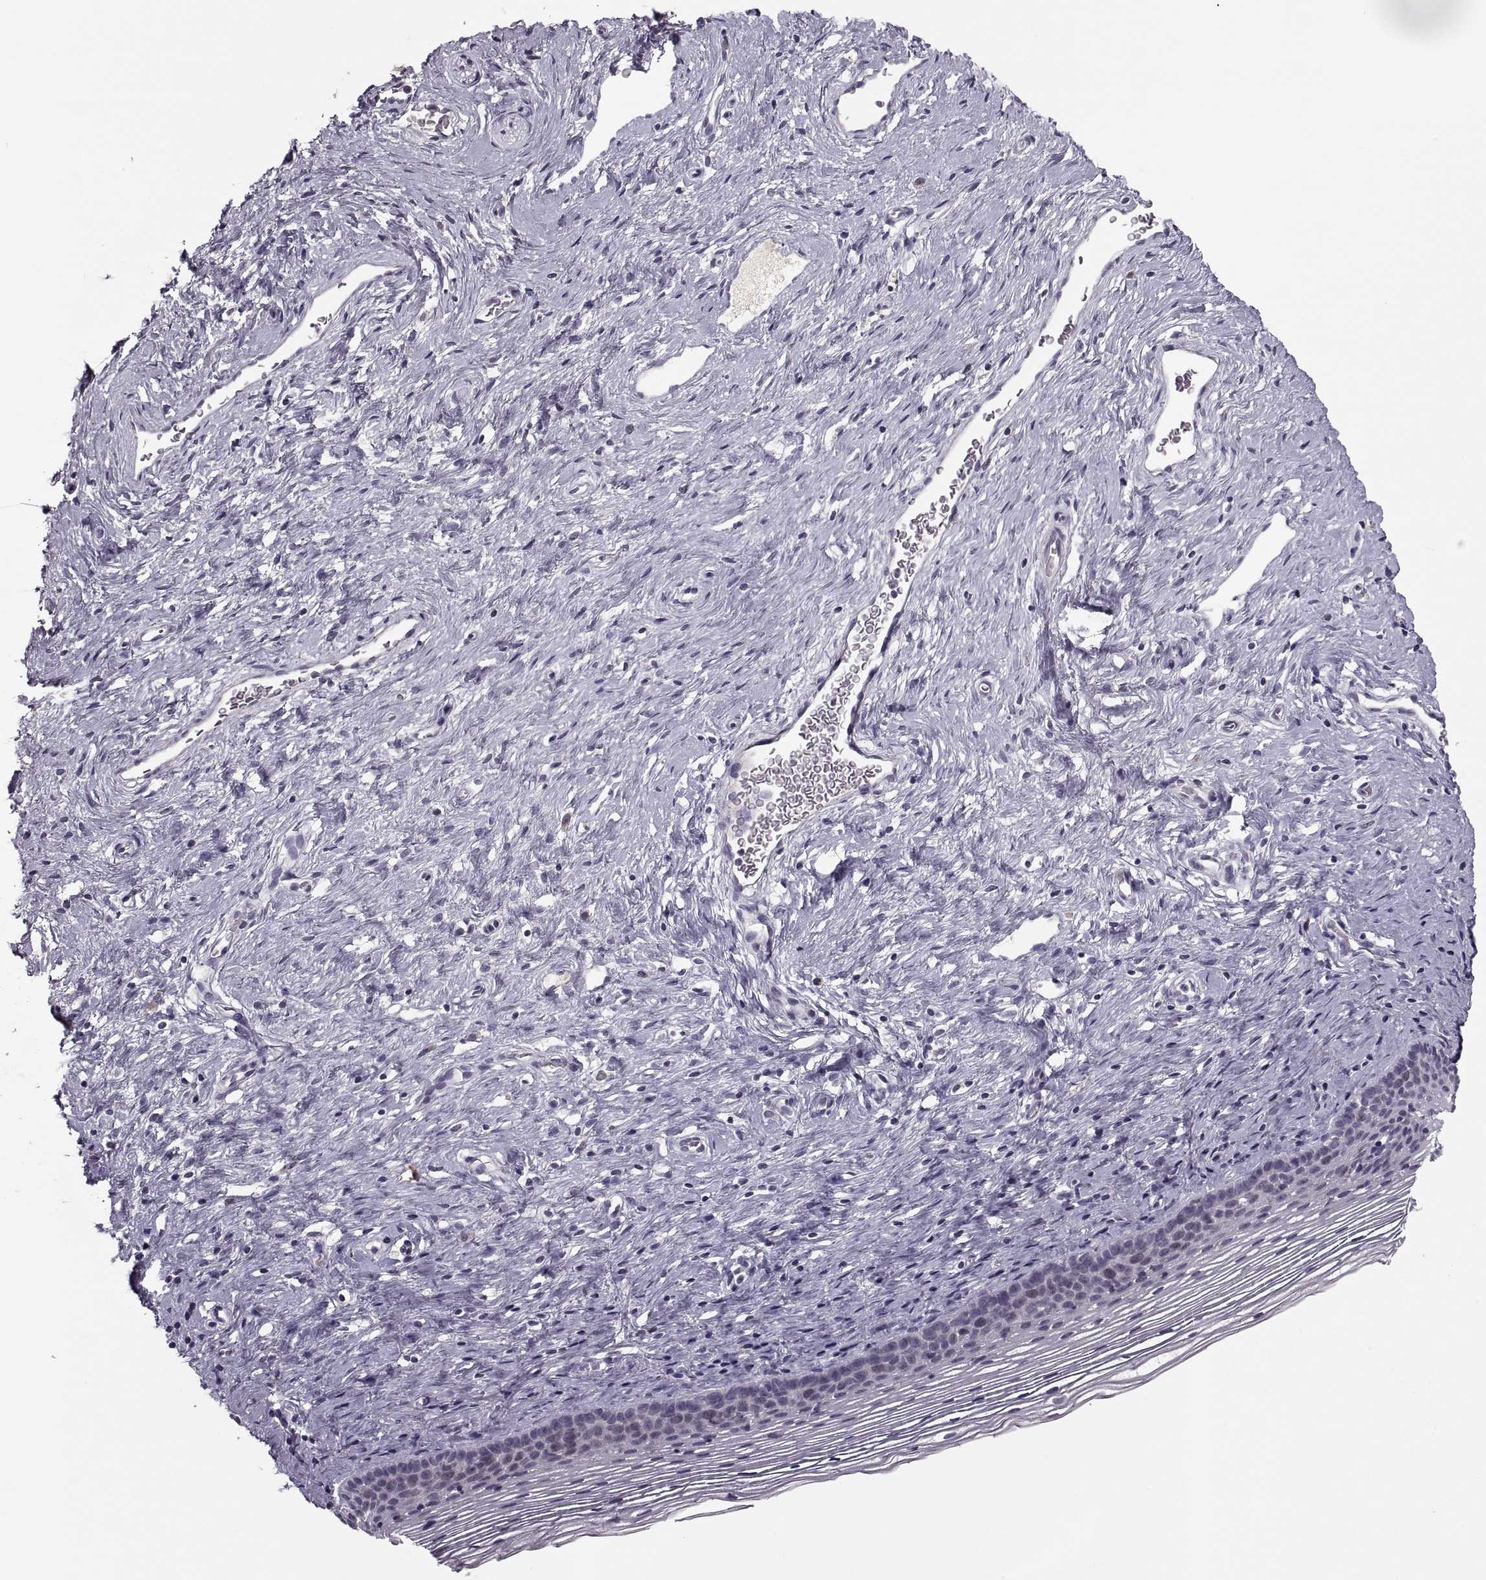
{"staining": {"intensity": "negative", "quantity": "none", "location": "none"}, "tissue": "cervix", "cell_type": "Glandular cells", "image_type": "normal", "snomed": [{"axis": "morphology", "description": "Normal tissue, NOS"}, {"axis": "topography", "description": "Cervix"}], "caption": "High power microscopy photomicrograph of an immunohistochemistry (IHC) image of benign cervix, revealing no significant expression in glandular cells. The staining is performed using DAB brown chromogen with nuclei counter-stained in using hematoxylin.", "gene": "CACNA1F", "patient": {"sex": "female", "age": 39}}